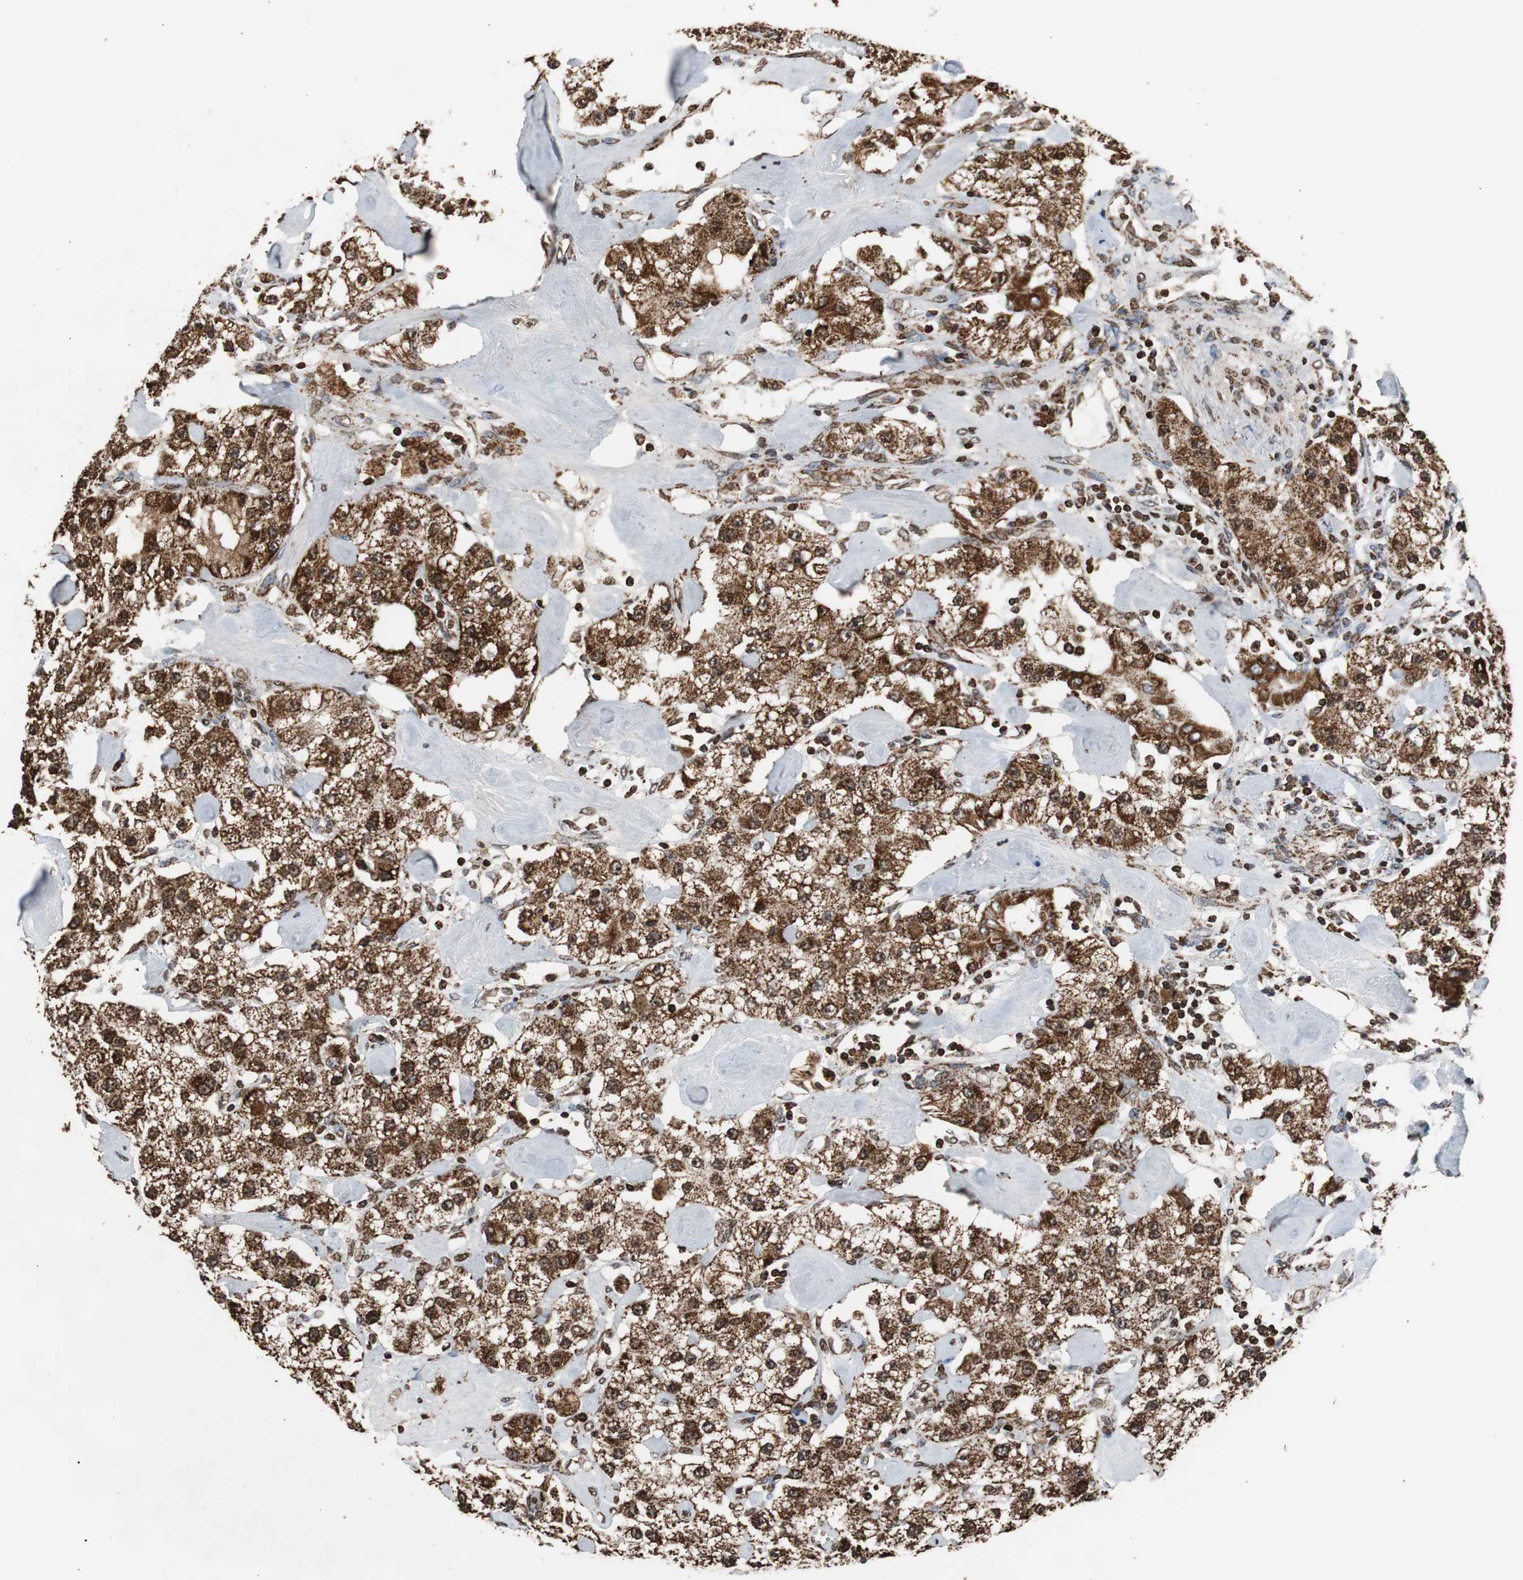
{"staining": {"intensity": "strong", "quantity": ">75%", "location": "cytoplasmic/membranous"}, "tissue": "carcinoid", "cell_type": "Tumor cells", "image_type": "cancer", "snomed": [{"axis": "morphology", "description": "Carcinoid, malignant, NOS"}, {"axis": "topography", "description": "Pancreas"}], "caption": "Malignant carcinoid was stained to show a protein in brown. There is high levels of strong cytoplasmic/membranous staining in approximately >75% of tumor cells.", "gene": "HSPA9", "patient": {"sex": "male", "age": 41}}